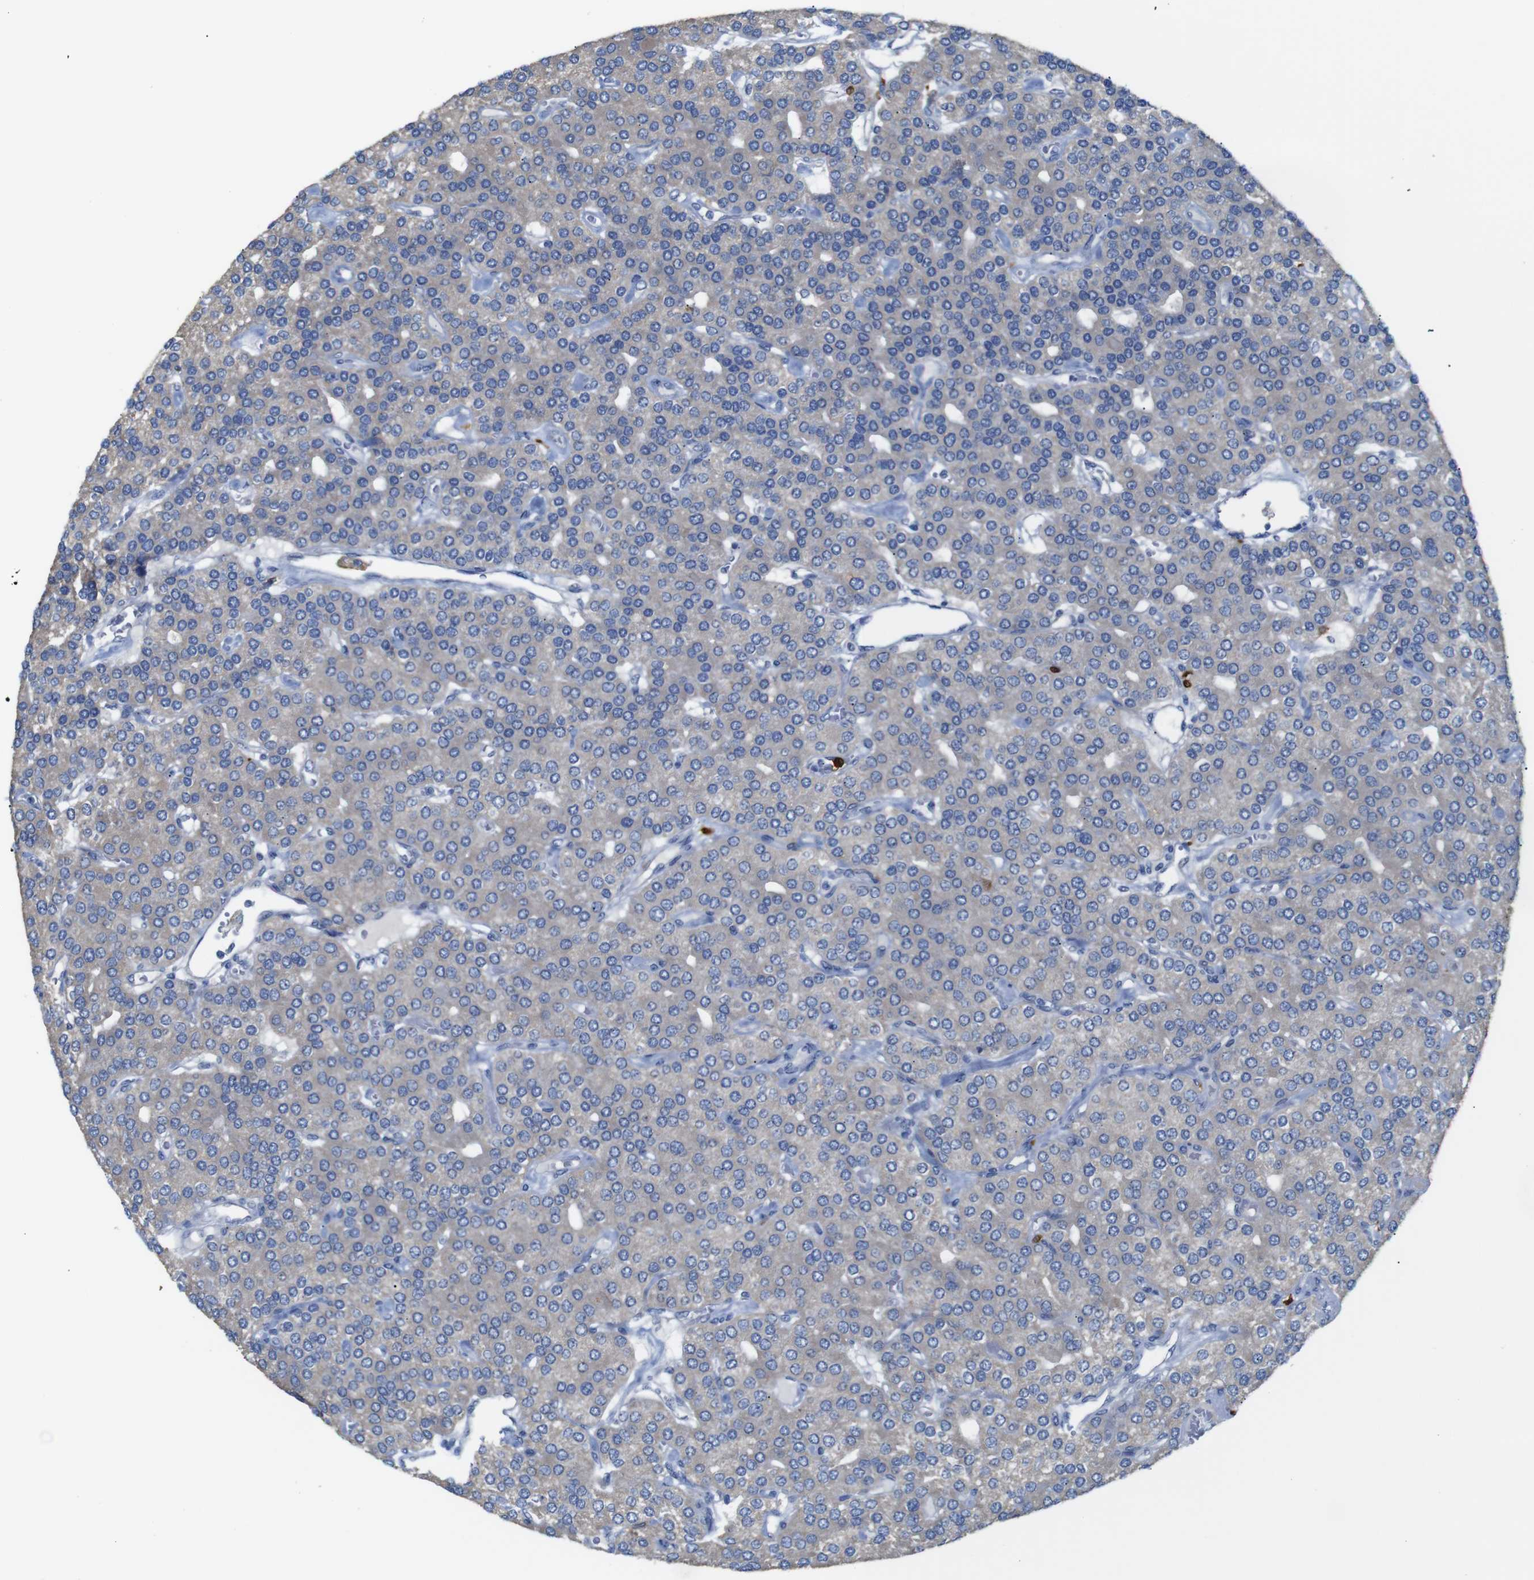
{"staining": {"intensity": "weak", "quantity": "25%-75%", "location": "cytoplasmic/membranous"}, "tissue": "parathyroid gland", "cell_type": "Glandular cells", "image_type": "normal", "snomed": [{"axis": "morphology", "description": "Normal tissue, NOS"}, {"axis": "morphology", "description": "Adenoma, NOS"}, {"axis": "topography", "description": "Parathyroid gland"}], "caption": "Glandular cells exhibit low levels of weak cytoplasmic/membranous staining in about 25%-75% of cells in benign parathyroid gland.", "gene": "ALOX15", "patient": {"sex": "female", "age": 86}}